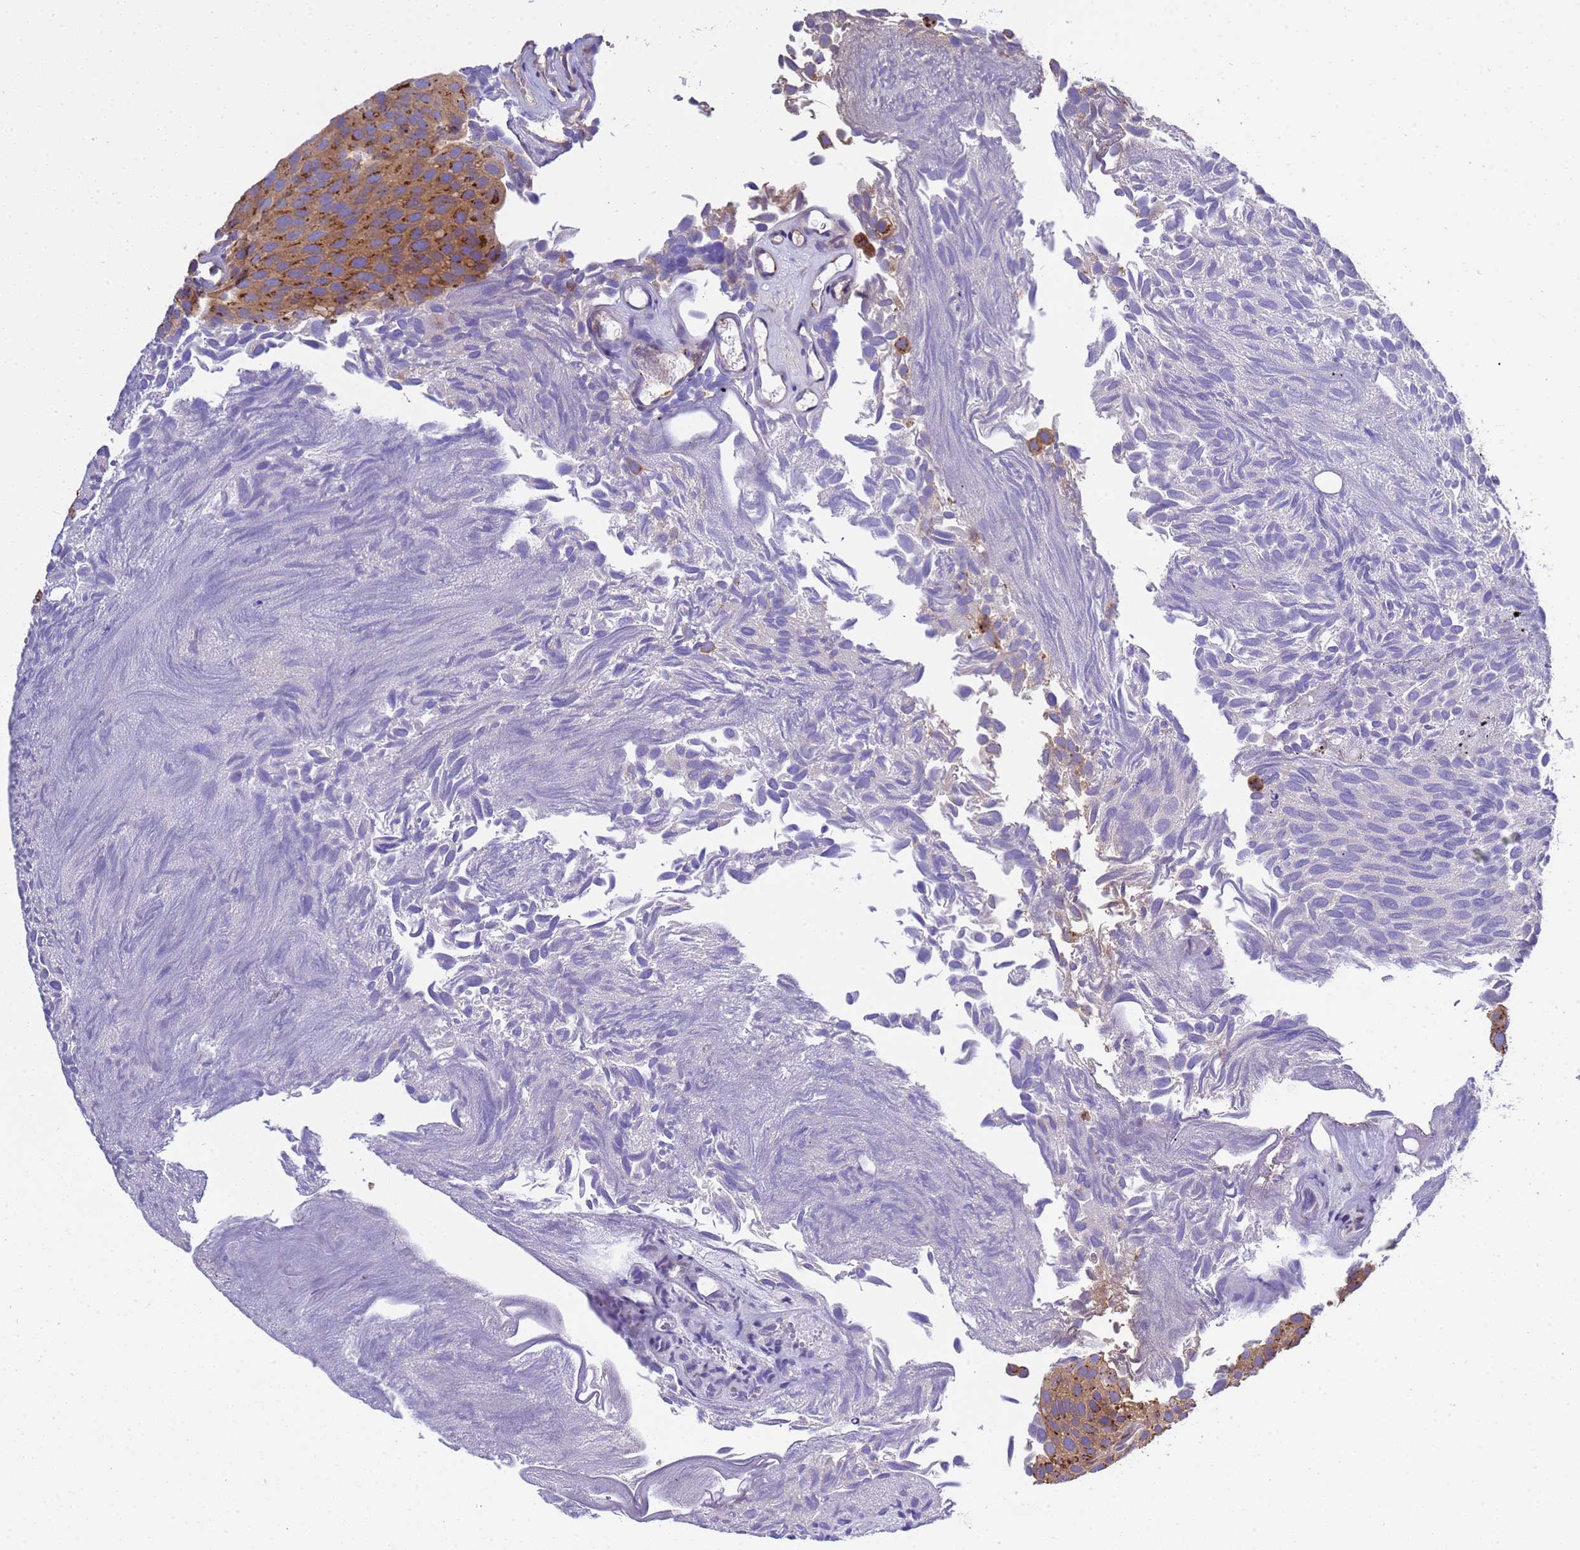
{"staining": {"intensity": "strong", "quantity": "25%-75%", "location": "cytoplasmic/membranous"}, "tissue": "urothelial cancer", "cell_type": "Tumor cells", "image_type": "cancer", "snomed": [{"axis": "morphology", "description": "Urothelial carcinoma, Low grade"}, {"axis": "topography", "description": "Urinary bladder"}], "caption": "Immunohistochemical staining of human urothelial carcinoma (low-grade) exhibits strong cytoplasmic/membranous protein positivity in about 25%-75% of tumor cells. (DAB (3,3'-diaminobenzidine) IHC with brightfield microscopy, high magnification).", "gene": "ANAPC1", "patient": {"sex": "male", "age": 89}}